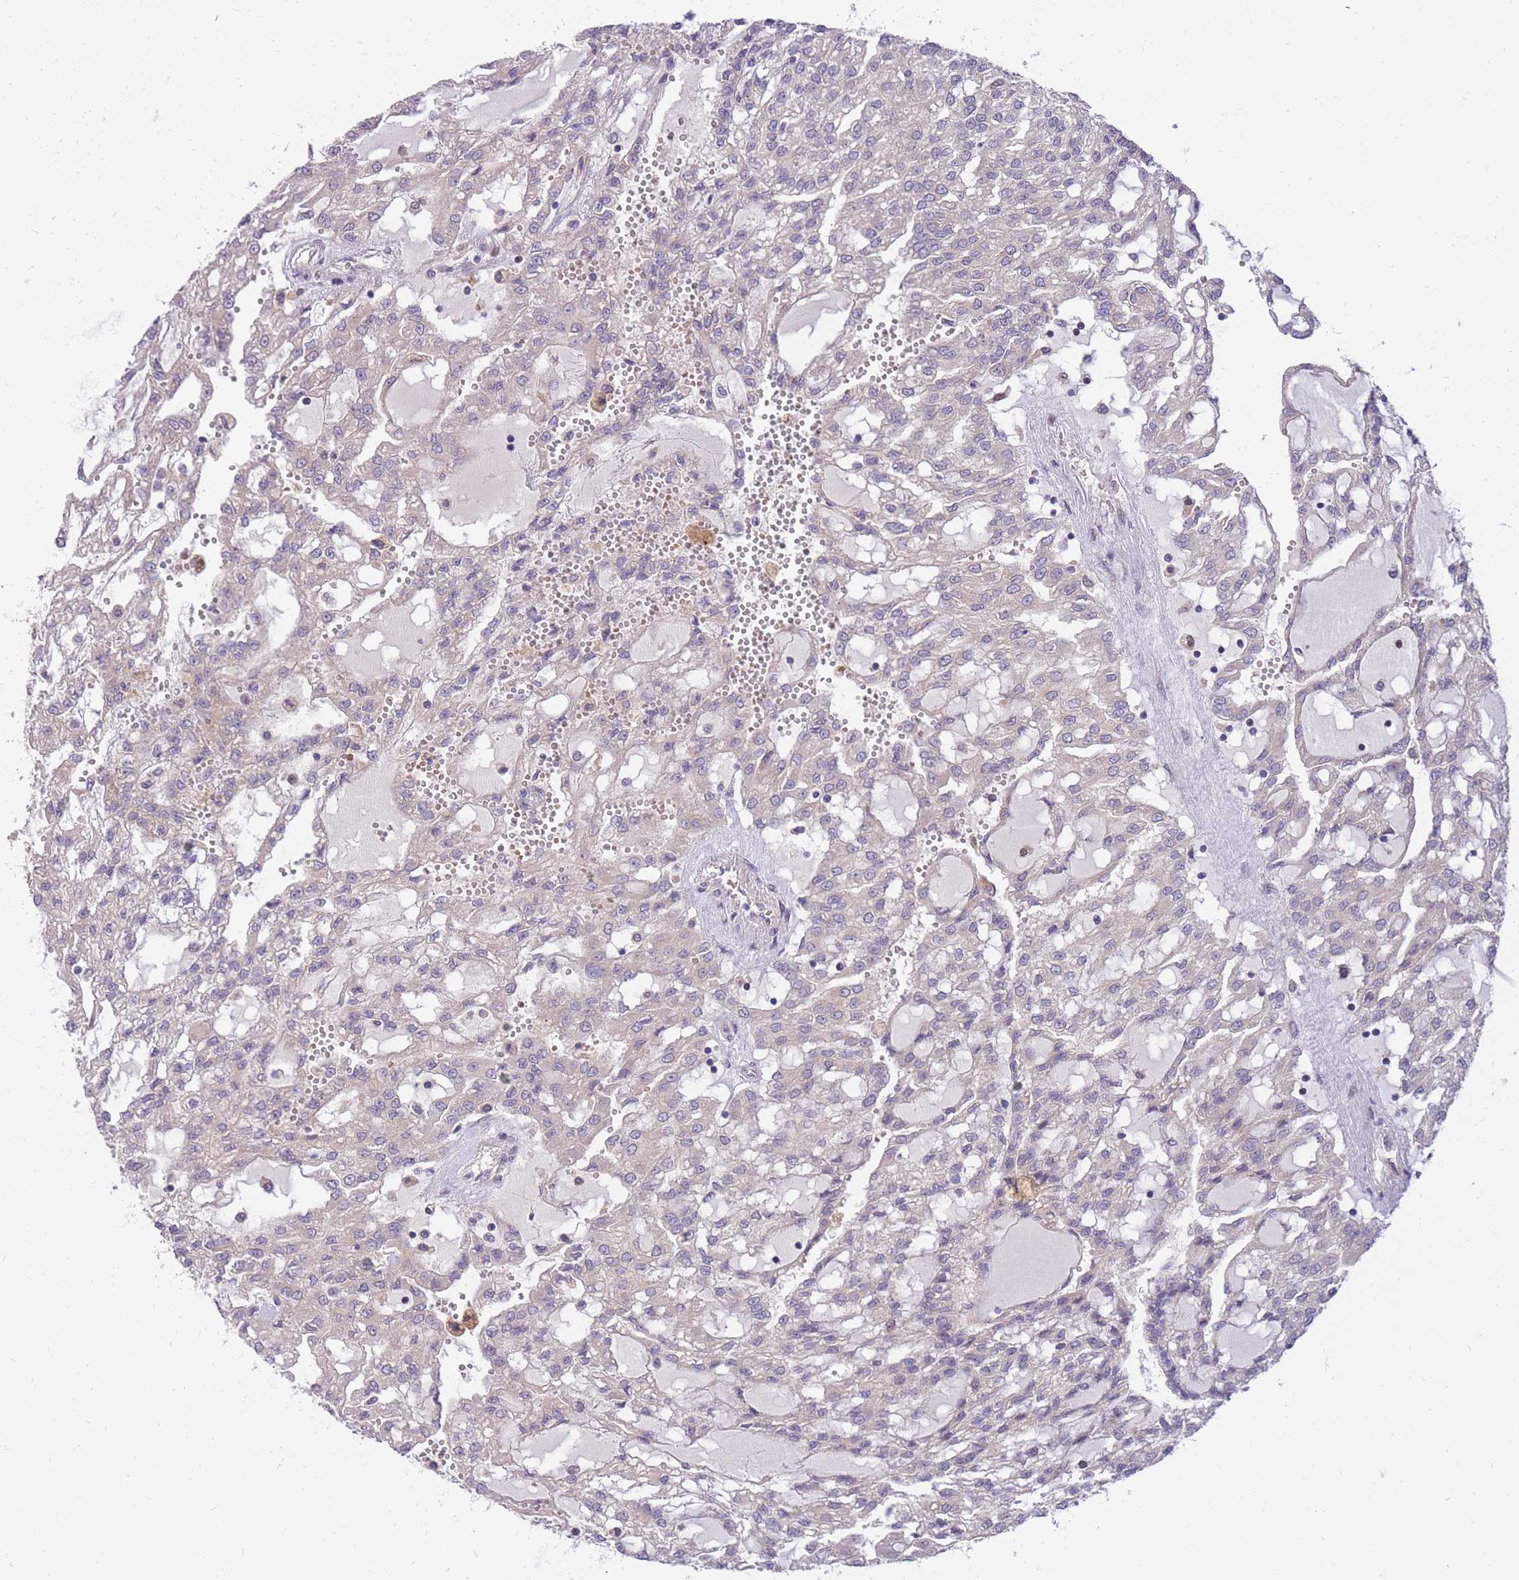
{"staining": {"intensity": "negative", "quantity": "none", "location": "none"}, "tissue": "renal cancer", "cell_type": "Tumor cells", "image_type": "cancer", "snomed": [{"axis": "morphology", "description": "Adenocarcinoma, NOS"}, {"axis": "topography", "description": "Kidney"}], "caption": "DAB immunohistochemical staining of human renal cancer reveals no significant positivity in tumor cells.", "gene": "CRYGN", "patient": {"sex": "male", "age": 63}}